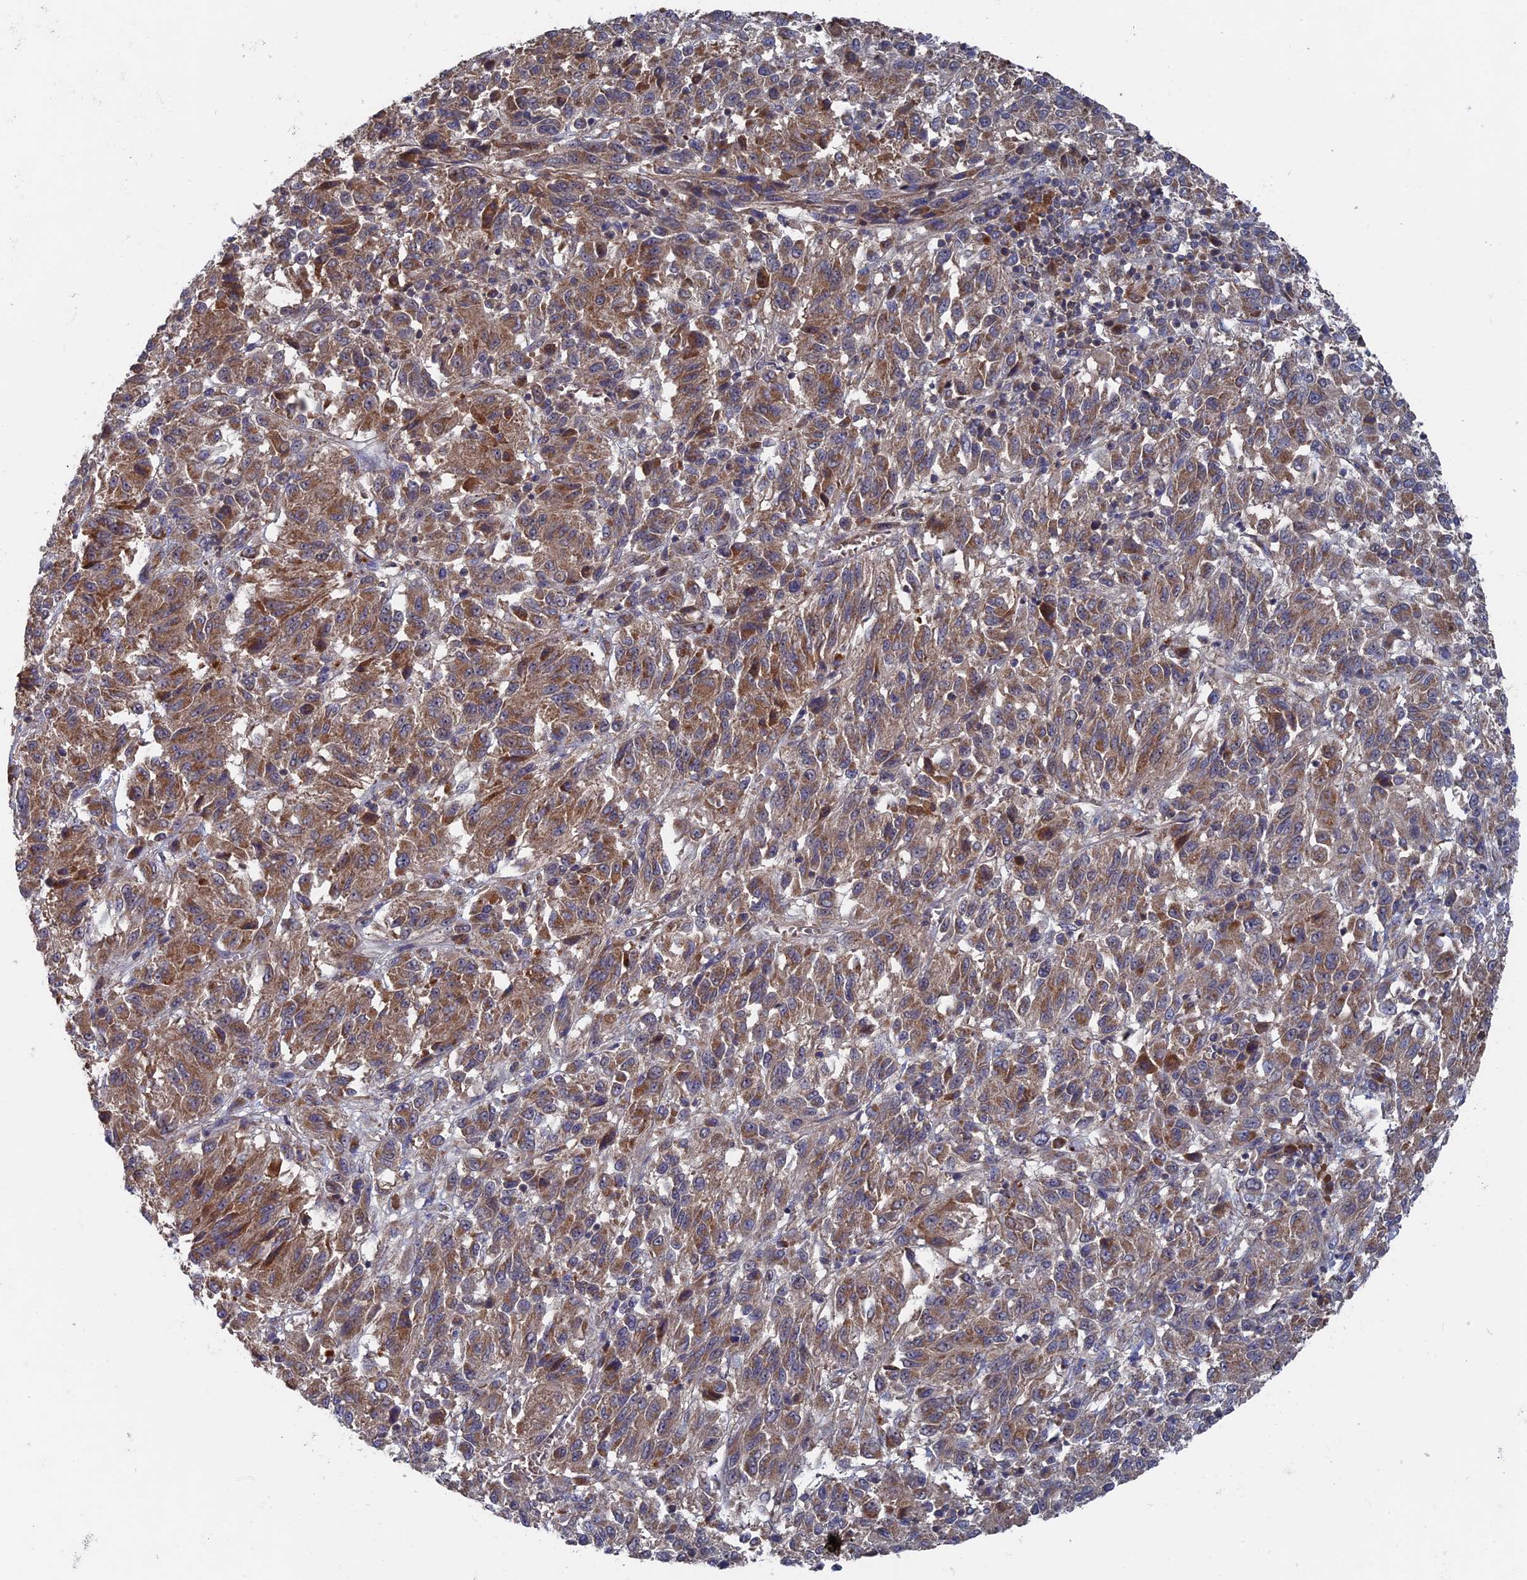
{"staining": {"intensity": "moderate", "quantity": "25%-75%", "location": "cytoplasmic/membranous"}, "tissue": "melanoma", "cell_type": "Tumor cells", "image_type": "cancer", "snomed": [{"axis": "morphology", "description": "Malignant melanoma, Metastatic site"}, {"axis": "topography", "description": "Lung"}], "caption": "Melanoma stained with a brown dye shows moderate cytoplasmic/membranous positive staining in approximately 25%-75% of tumor cells.", "gene": "RAB15", "patient": {"sex": "male", "age": 64}}